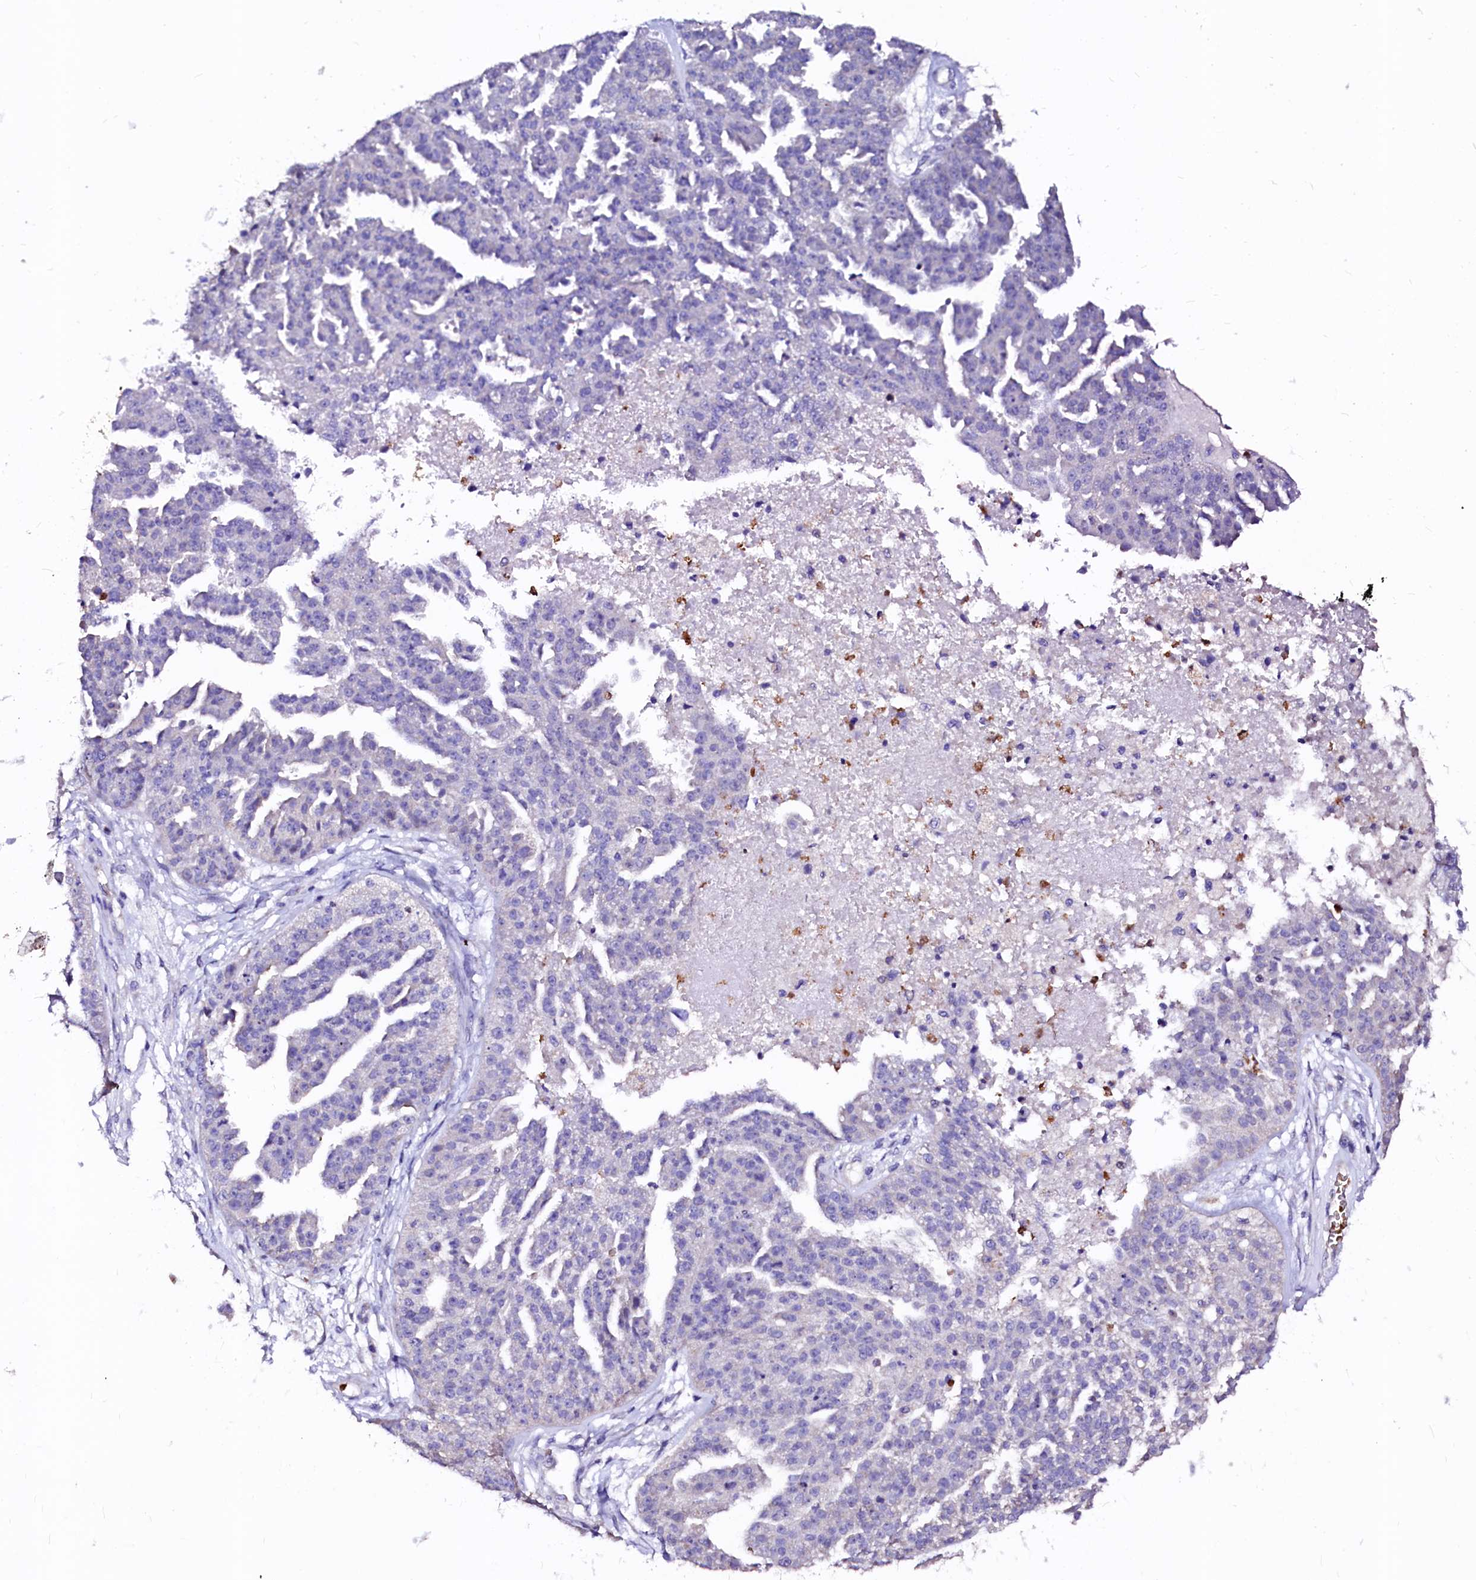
{"staining": {"intensity": "negative", "quantity": "none", "location": "none"}, "tissue": "ovarian cancer", "cell_type": "Tumor cells", "image_type": "cancer", "snomed": [{"axis": "morphology", "description": "Cystadenocarcinoma, serous, NOS"}, {"axis": "topography", "description": "Ovary"}], "caption": "Immunohistochemistry of human ovarian serous cystadenocarcinoma displays no positivity in tumor cells.", "gene": "RAB27A", "patient": {"sex": "female", "age": 58}}